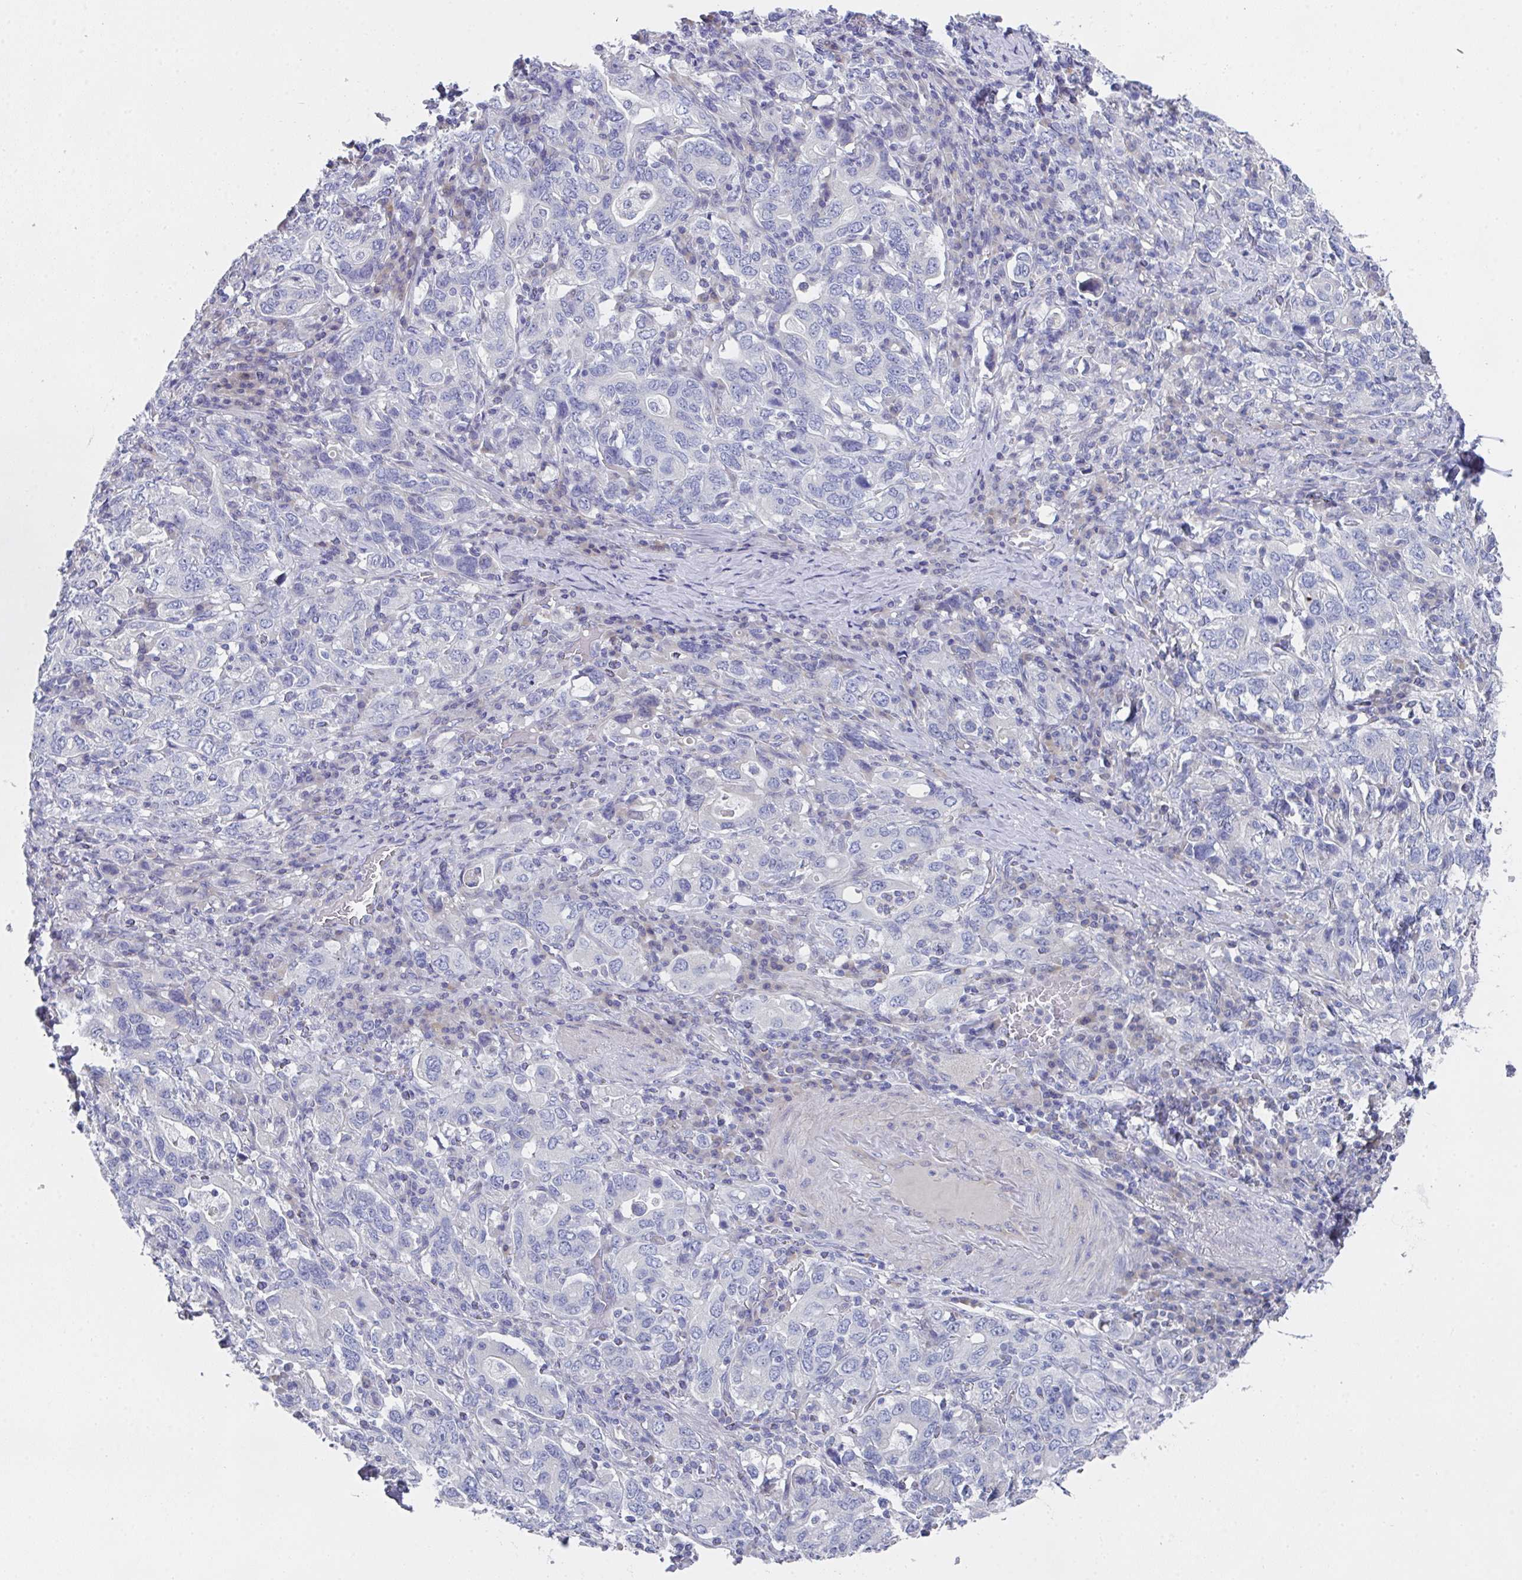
{"staining": {"intensity": "negative", "quantity": "none", "location": "none"}, "tissue": "stomach cancer", "cell_type": "Tumor cells", "image_type": "cancer", "snomed": [{"axis": "morphology", "description": "Adenocarcinoma, NOS"}, {"axis": "topography", "description": "Stomach, upper"}, {"axis": "topography", "description": "Stomach"}], "caption": "IHC of human stomach cancer reveals no expression in tumor cells.", "gene": "FBXO47", "patient": {"sex": "male", "age": 62}}